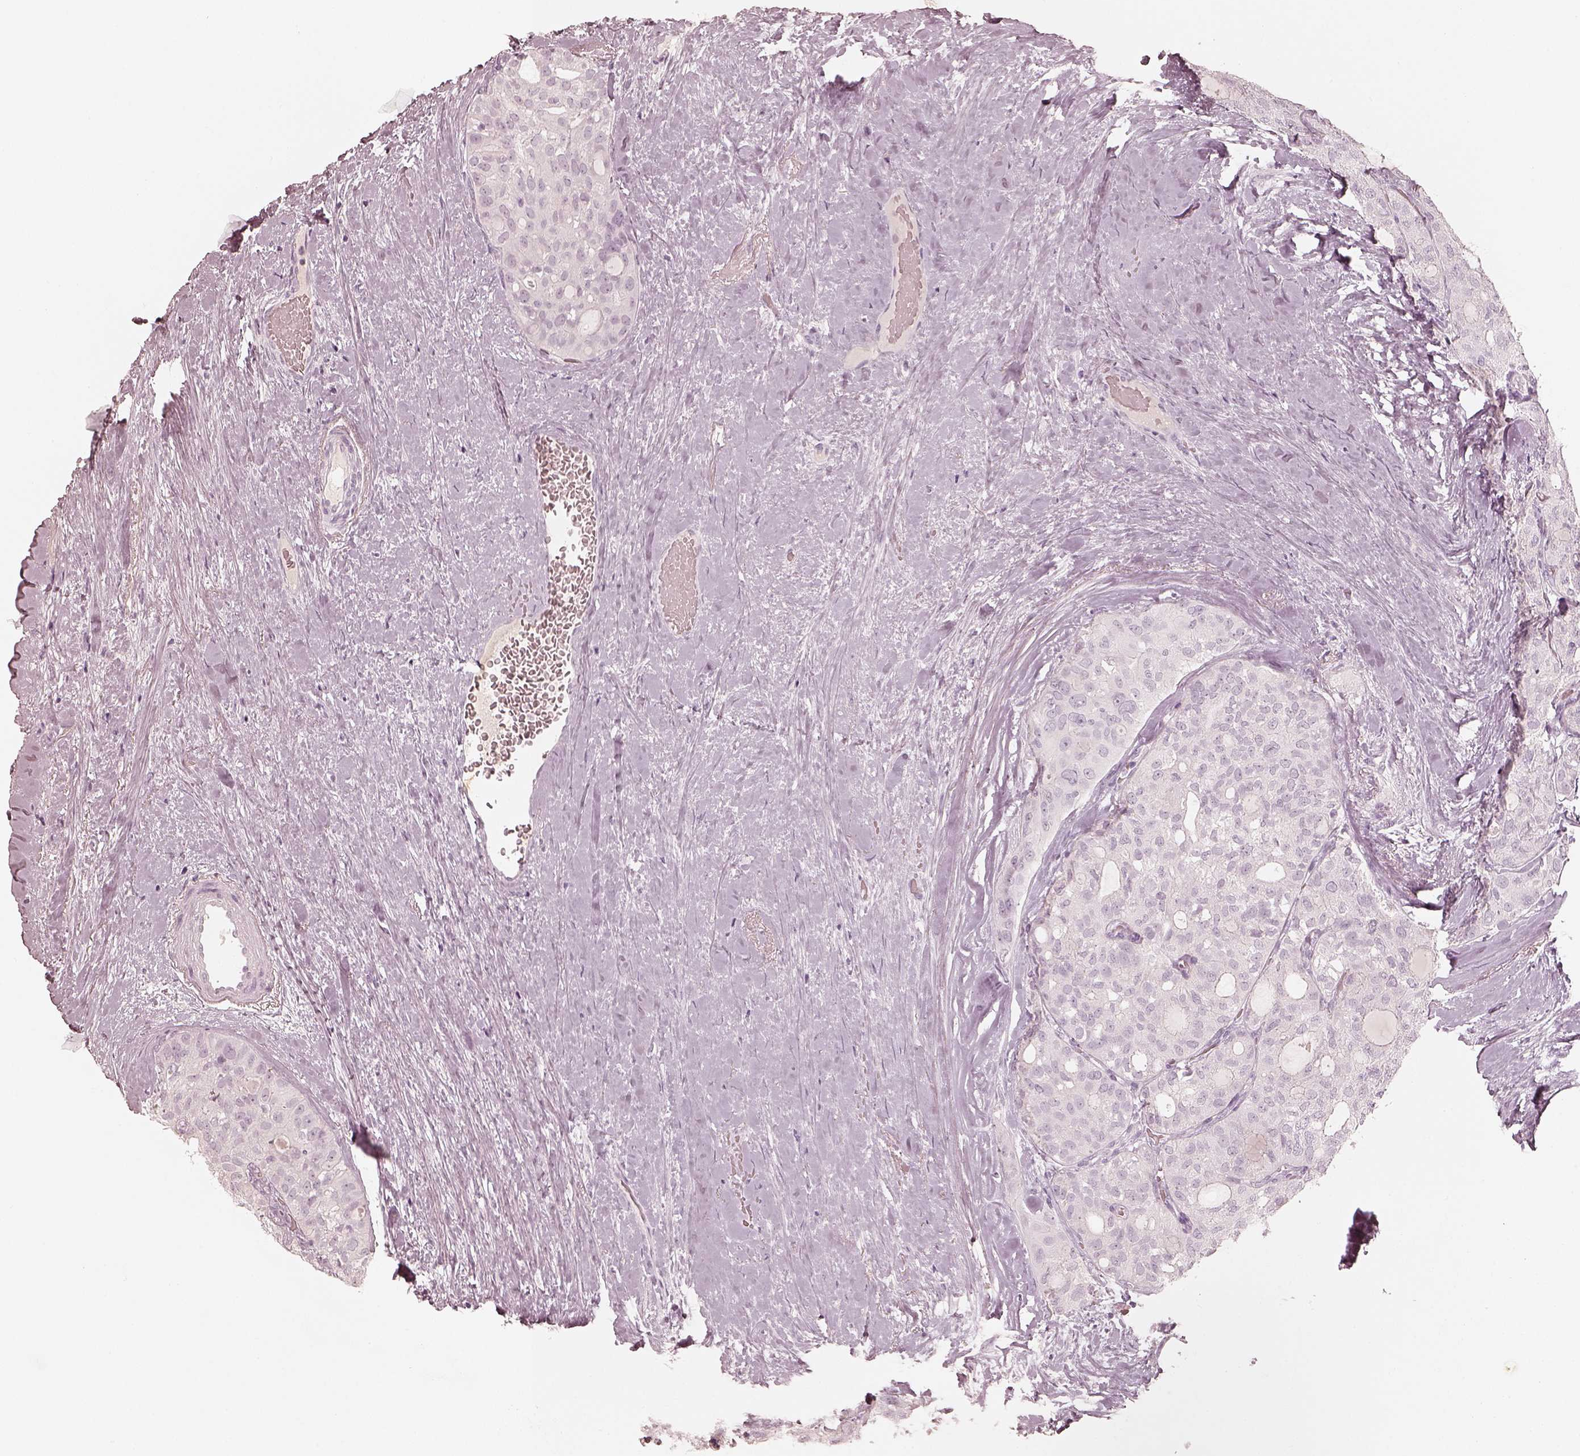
{"staining": {"intensity": "negative", "quantity": "none", "location": "none"}, "tissue": "thyroid cancer", "cell_type": "Tumor cells", "image_type": "cancer", "snomed": [{"axis": "morphology", "description": "Follicular adenoma carcinoma, NOS"}, {"axis": "topography", "description": "Thyroid gland"}], "caption": "Tumor cells show no significant protein expression in thyroid follicular adenoma carcinoma. Brightfield microscopy of immunohistochemistry (IHC) stained with DAB (brown) and hematoxylin (blue), captured at high magnification.", "gene": "KRT82", "patient": {"sex": "male", "age": 75}}